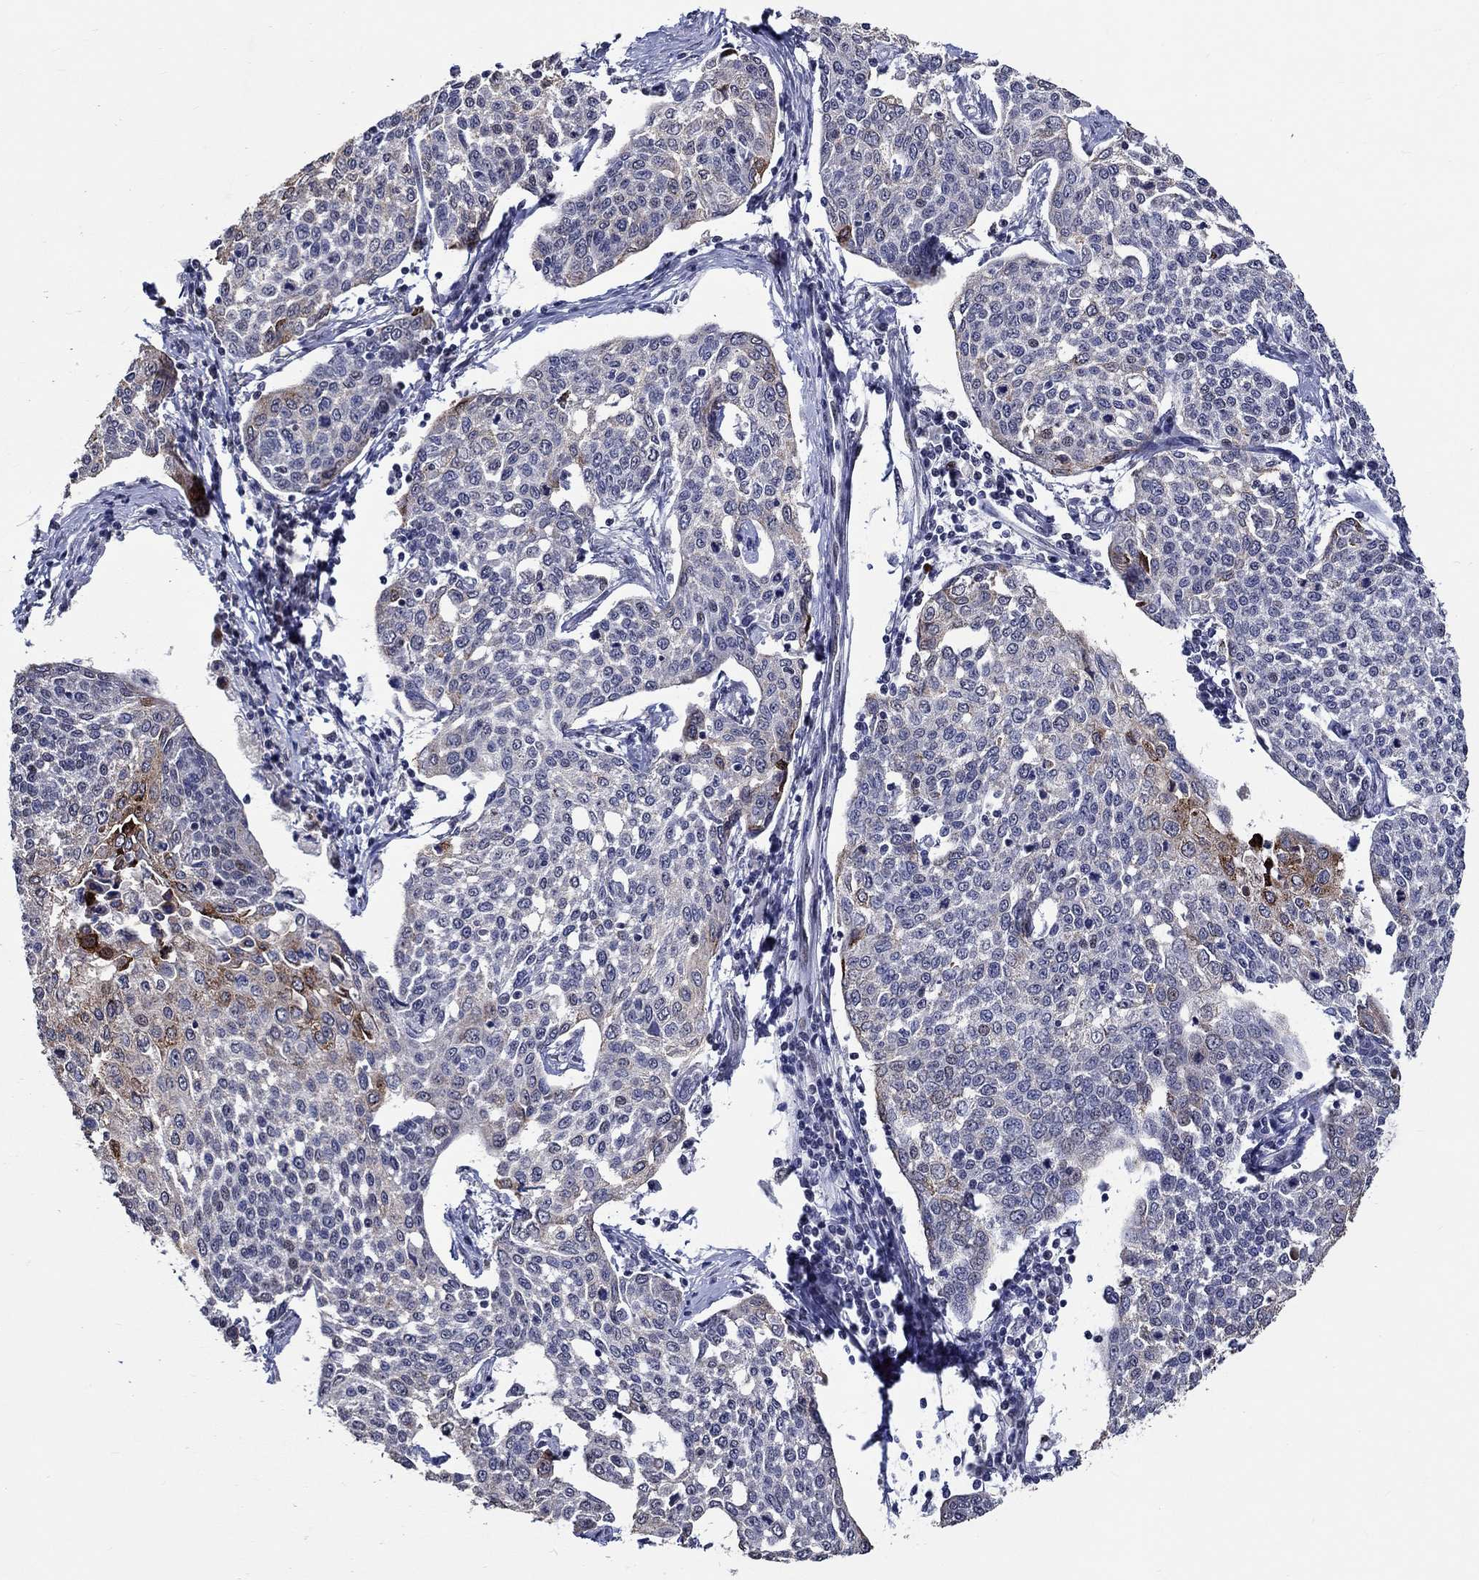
{"staining": {"intensity": "moderate", "quantity": "<25%", "location": "cytoplasmic/membranous"}, "tissue": "cervical cancer", "cell_type": "Tumor cells", "image_type": "cancer", "snomed": [{"axis": "morphology", "description": "Squamous cell carcinoma, NOS"}, {"axis": "topography", "description": "Cervix"}], "caption": "Tumor cells demonstrate moderate cytoplasmic/membranous expression in approximately <25% of cells in squamous cell carcinoma (cervical).", "gene": "GATA2", "patient": {"sex": "female", "age": 34}}